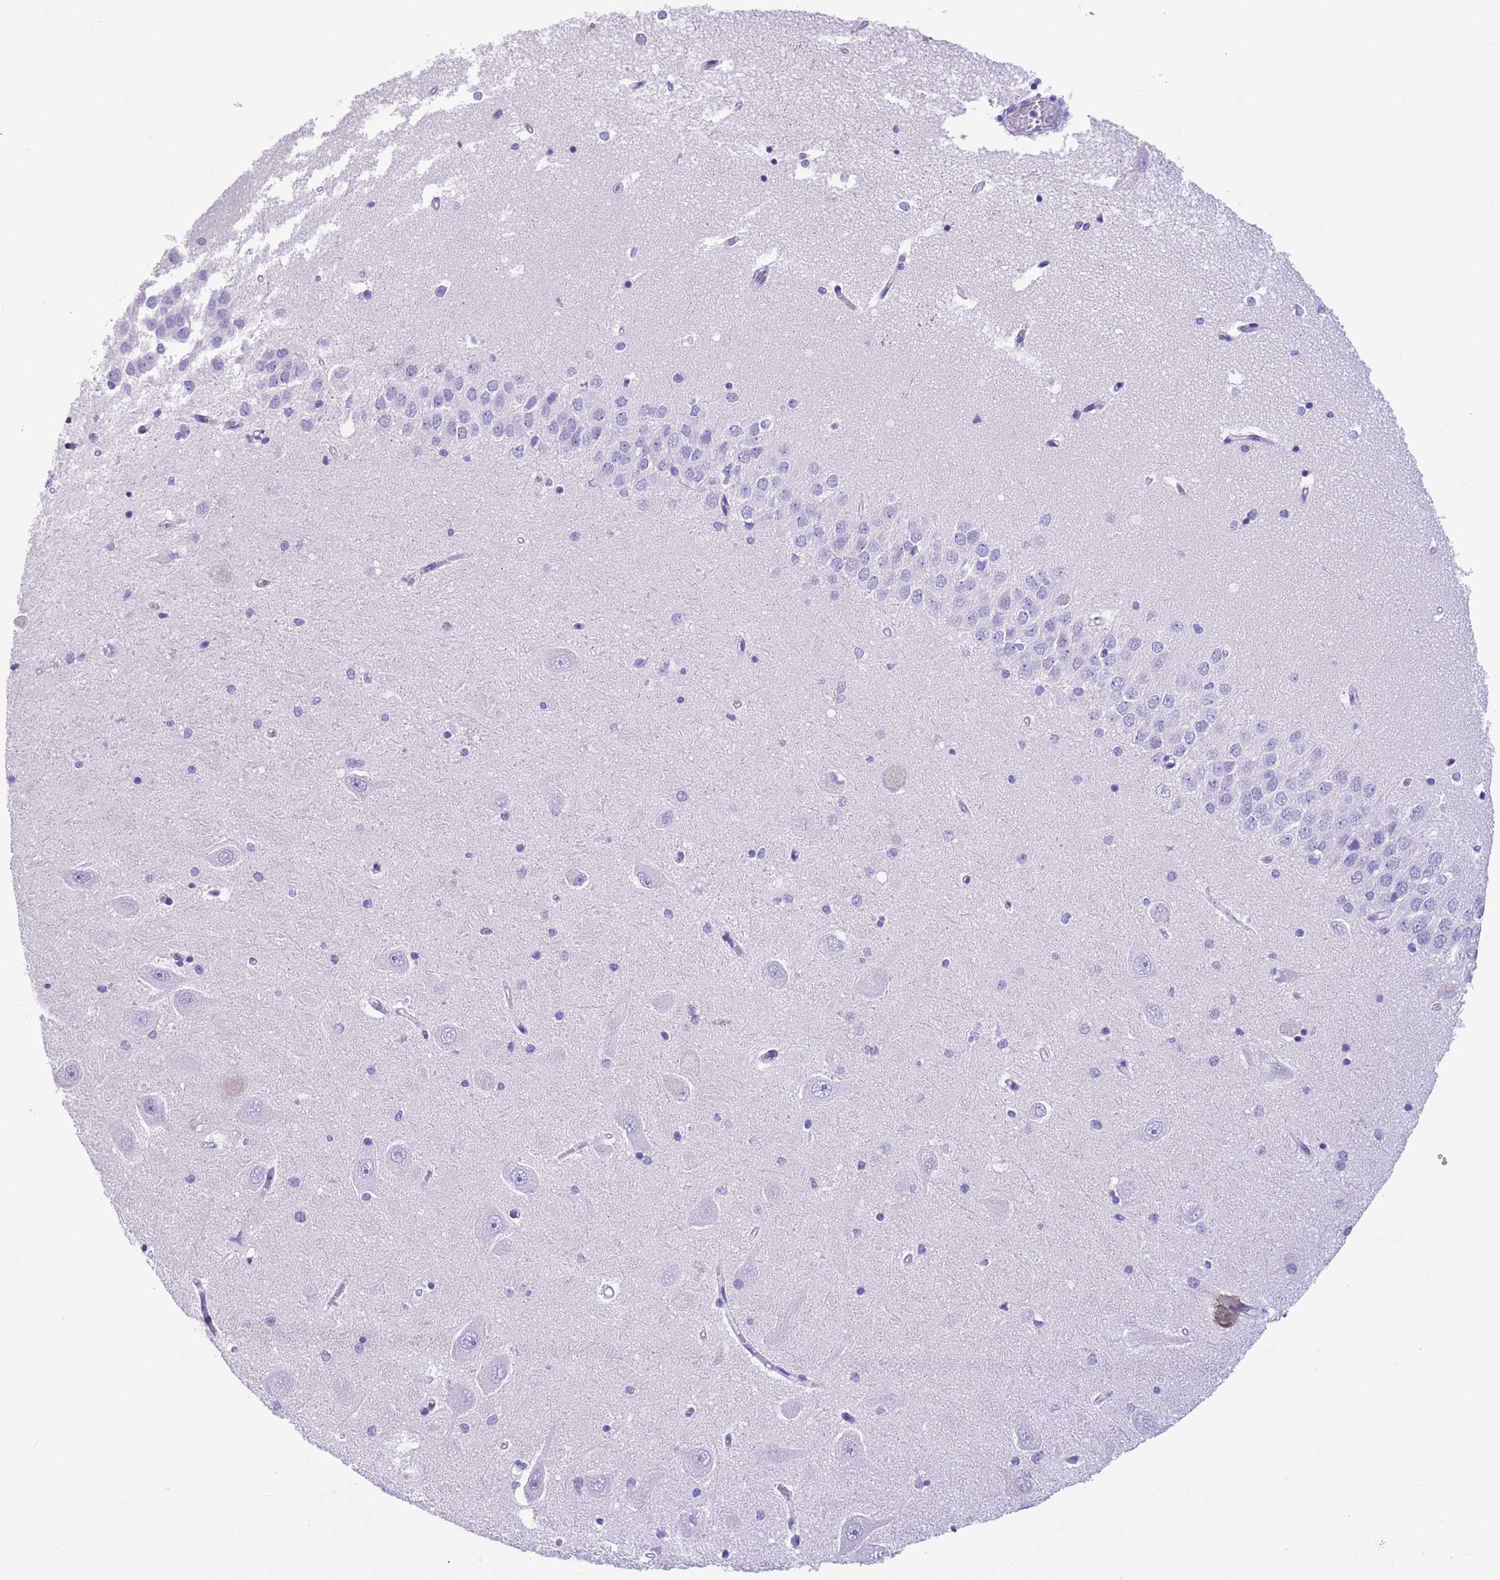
{"staining": {"intensity": "negative", "quantity": "none", "location": "none"}, "tissue": "hippocampus", "cell_type": "Glial cells", "image_type": "normal", "snomed": [{"axis": "morphology", "description": "Normal tissue, NOS"}, {"axis": "topography", "description": "Hippocampus"}], "caption": "The image shows no staining of glial cells in benign hippocampus. (Stains: DAB immunohistochemistry with hematoxylin counter stain, Microscopy: brightfield microscopy at high magnification).", "gene": "TBC1D10B", "patient": {"sex": "male", "age": 45}}